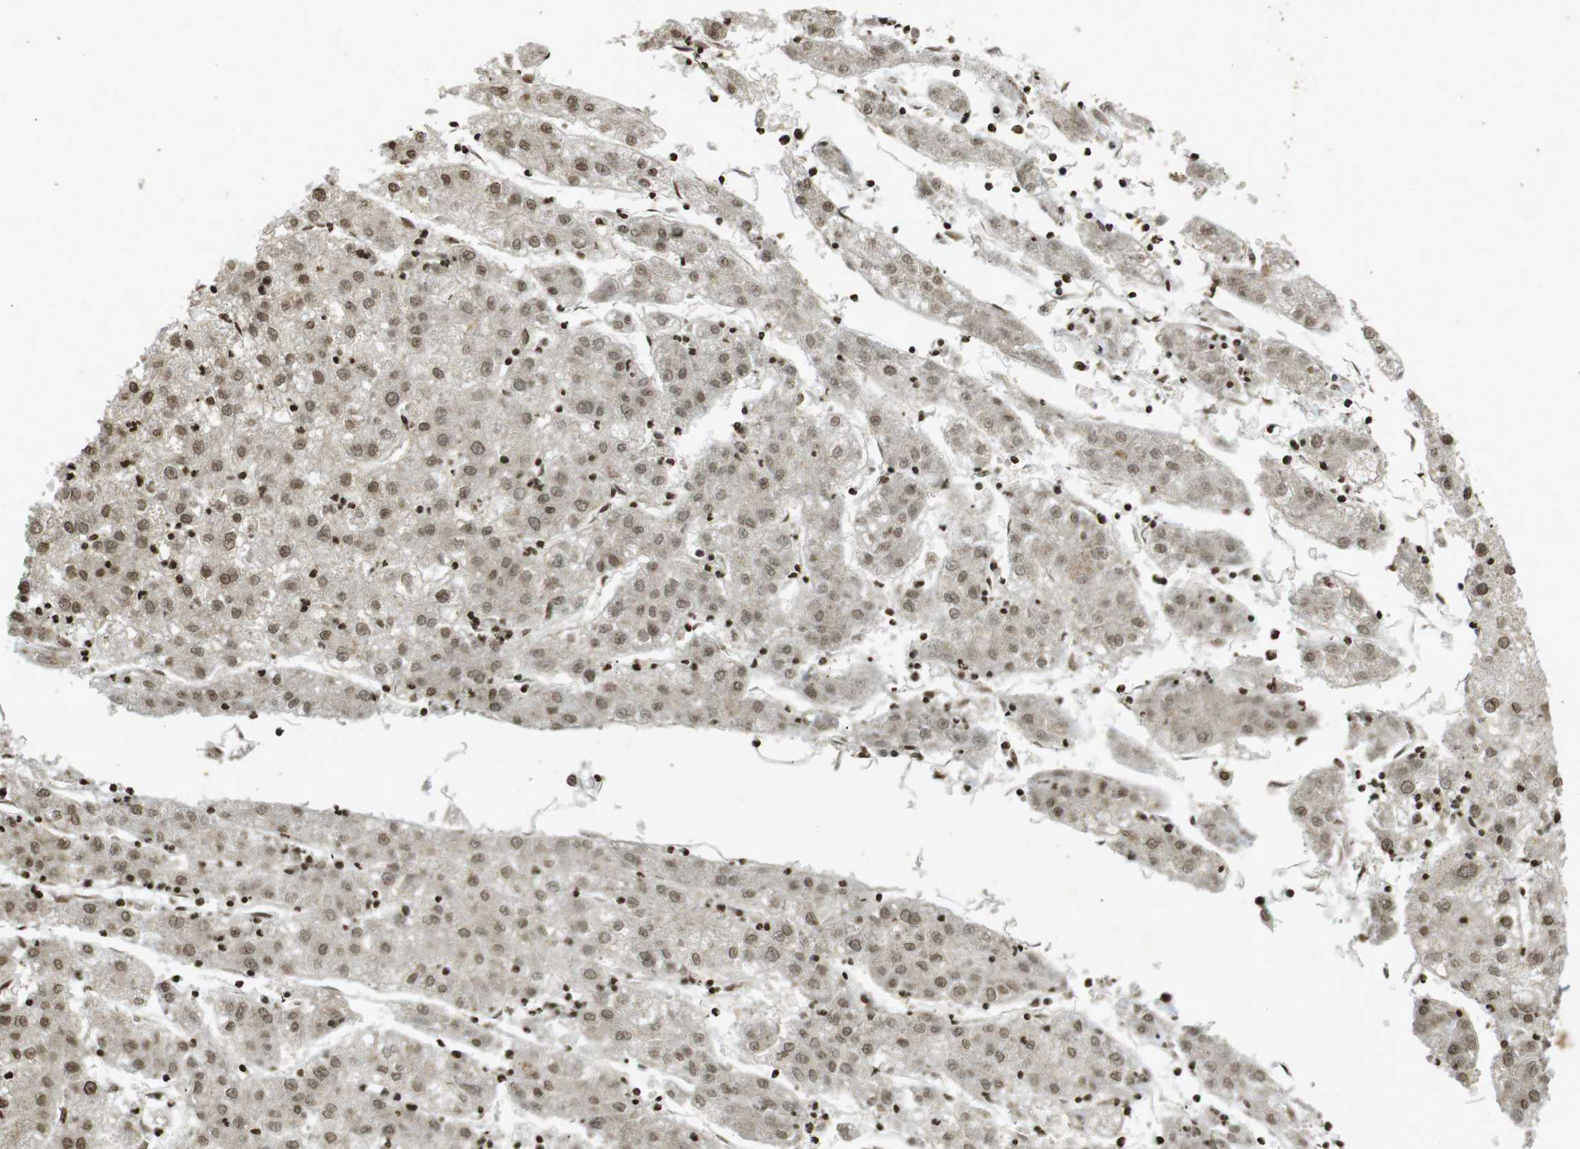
{"staining": {"intensity": "moderate", "quantity": ">75%", "location": "nuclear"}, "tissue": "liver cancer", "cell_type": "Tumor cells", "image_type": "cancer", "snomed": [{"axis": "morphology", "description": "Carcinoma, Hepatocellular, NOS"}, {"axis": "topography", "description": "Liver"}], "caption": "Immunohistochemistry (IHC) image of neoplastic tissue: human hepatocellular carcinoma (liver) stained using immunohistochemistry reveals medium levels of moderate protein expression localized specifically in the nuclear of tumor cells, appearing as a nuclear brown color.", "gene": "ORC4", "patient": {"sex": "male", "age": 72}}